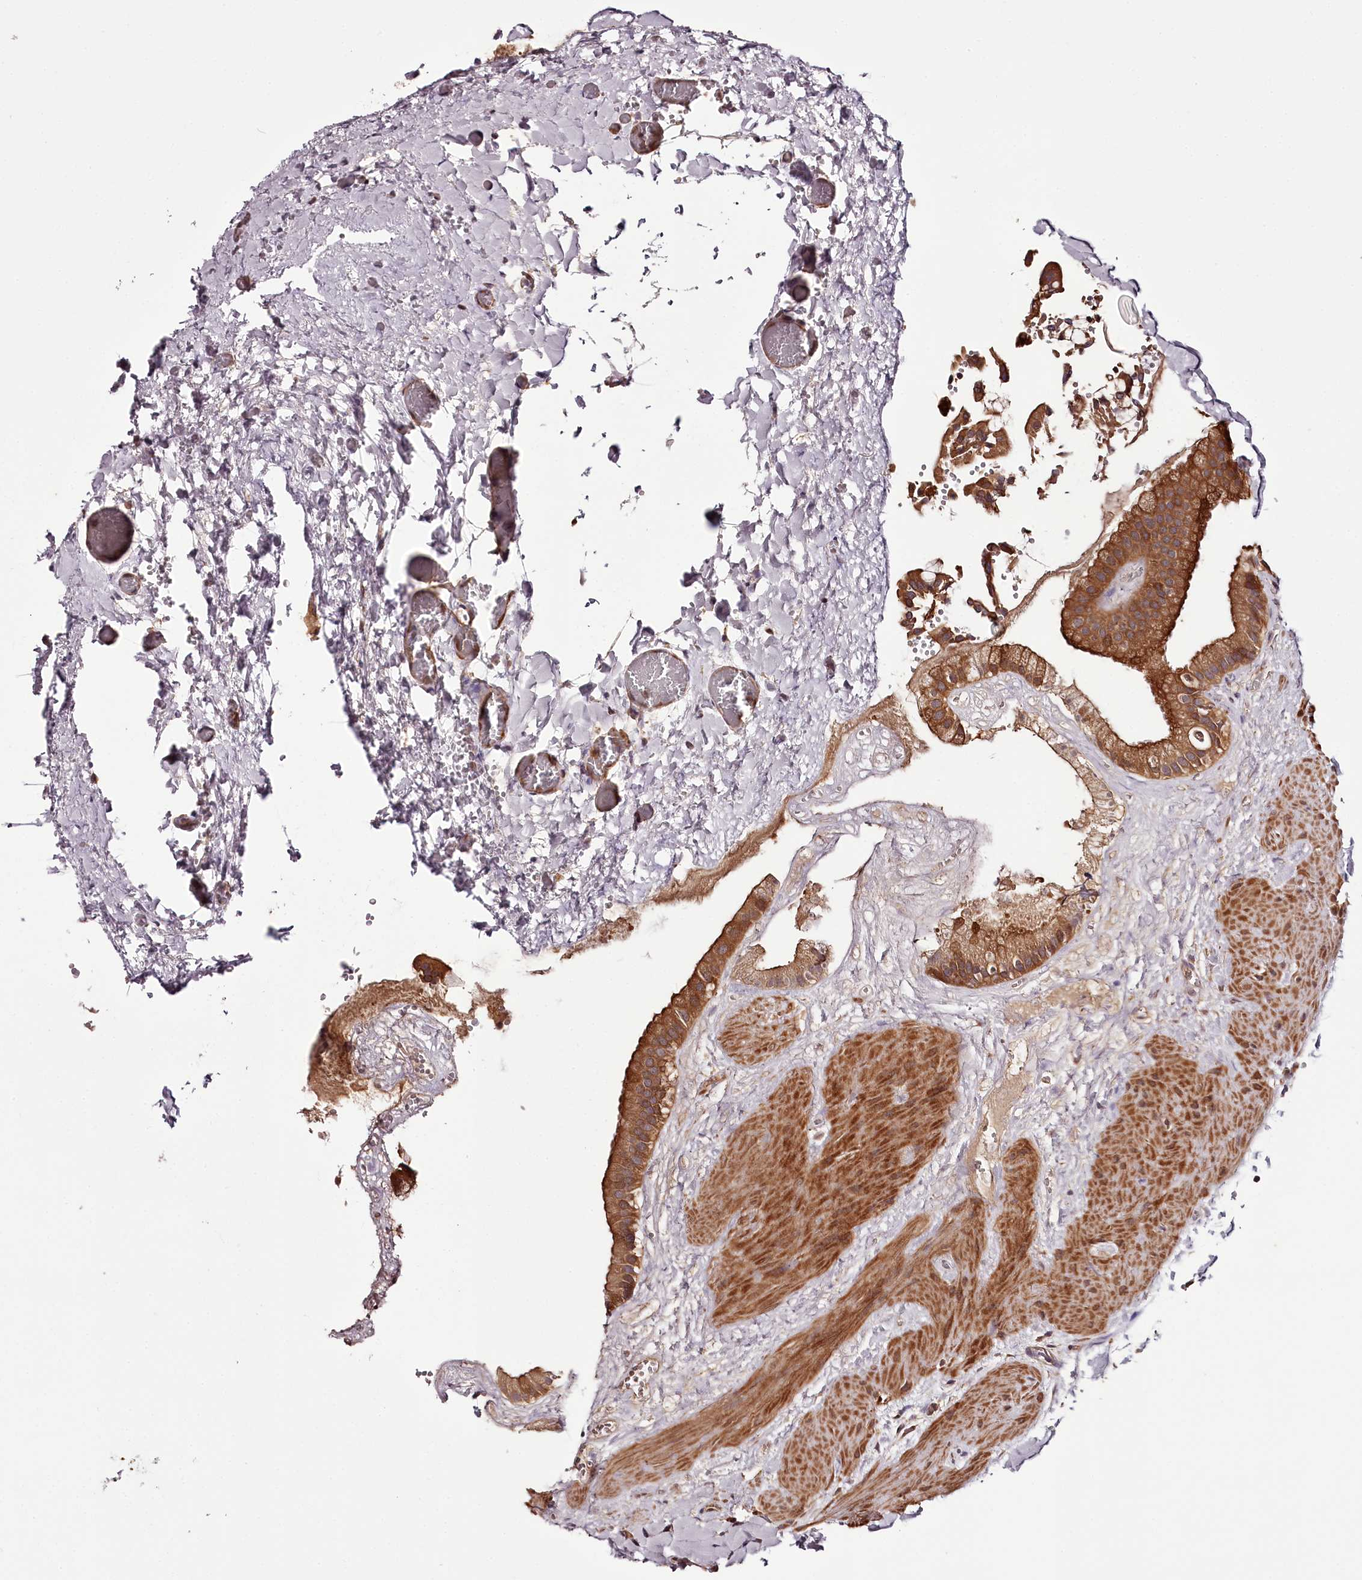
{"staining": {"intensity": "strong", "quantity": ">75%", "location": "cytoplasmic/membranous"}, "tissue": "gallbladder", "cell_type": "Glandular cells", "image_type": "normal", "snomed": [{"axis": "morphology", "description": "Normal tissue, NOS"}, {"axis": "topography", "description": "Gallbladder"}], "caption": "IHC (DAB) staining of benign human gallbladder reveals strong cytoplasmic/membranous protein positivity in about >75% of glandular cells.", "gene": "TARS1", "patient": {"sex": "male", "age": 55}}